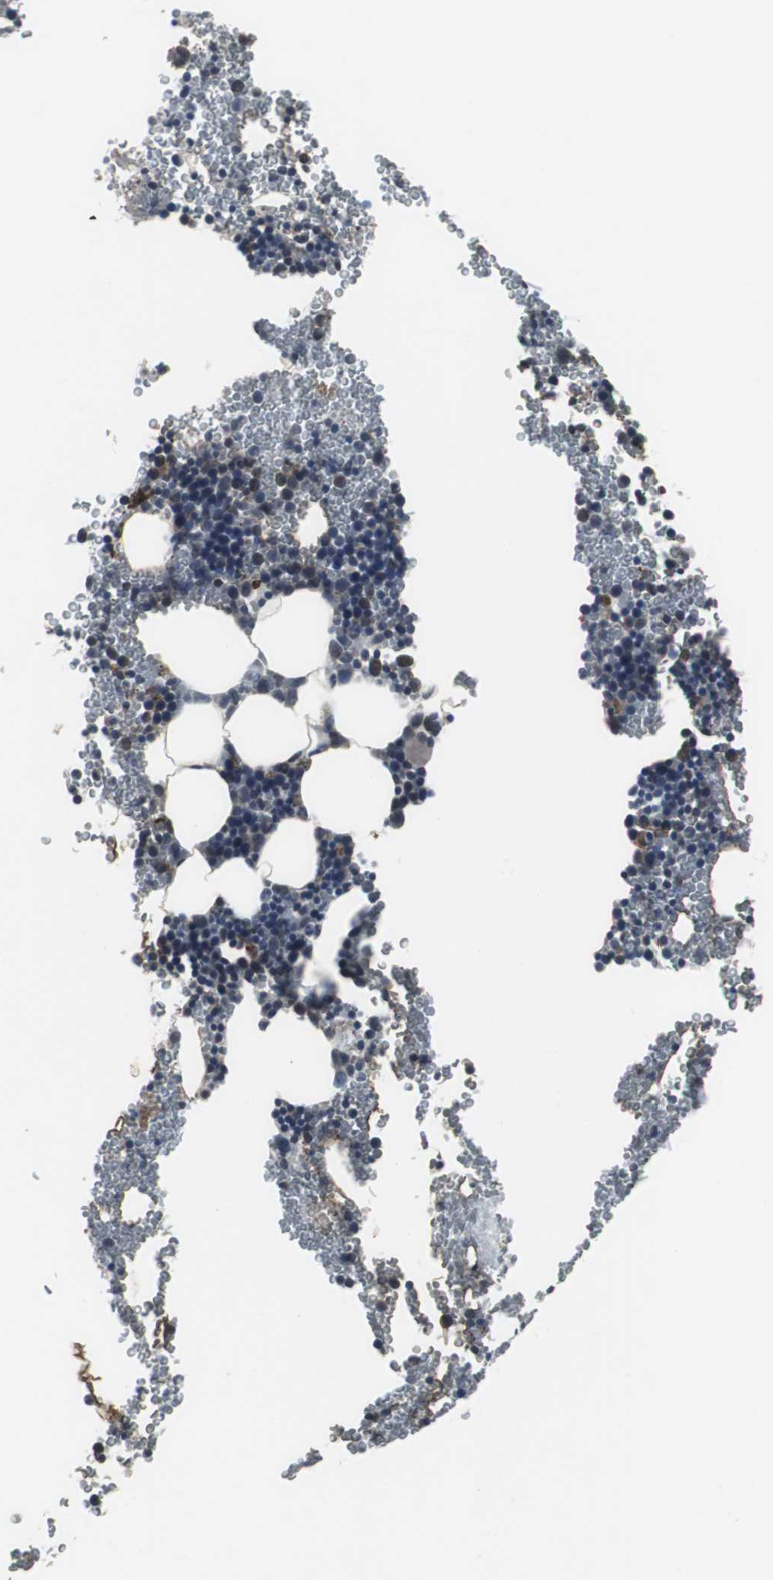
{"staining": {"intensity": "strong", "quantity": "<25%", "location": "nuclear"}, "tissue": "bone marrow", "cell_type": "Hematopoietic cells", "image_type": "normal", "snomed": [{"axis": "morphology", "description": "Normal tissue, NOS"}, {"axis": "morphology", "description": "Inflammation, NOS"}, {"axis": "topography", "description": "Bone marrow"}], "caption": "IHC photomicrograph of normal bone marrow: human bone marrow stained using immunohistochemistry (IHC) exhibits medium levels of strong protein expression localized specifically in the nuclear of hematopoietic cells, appearing as a nuclear brown color.", "gene": "FOXP4", "patient": {"sex": "male", "age": 22}}